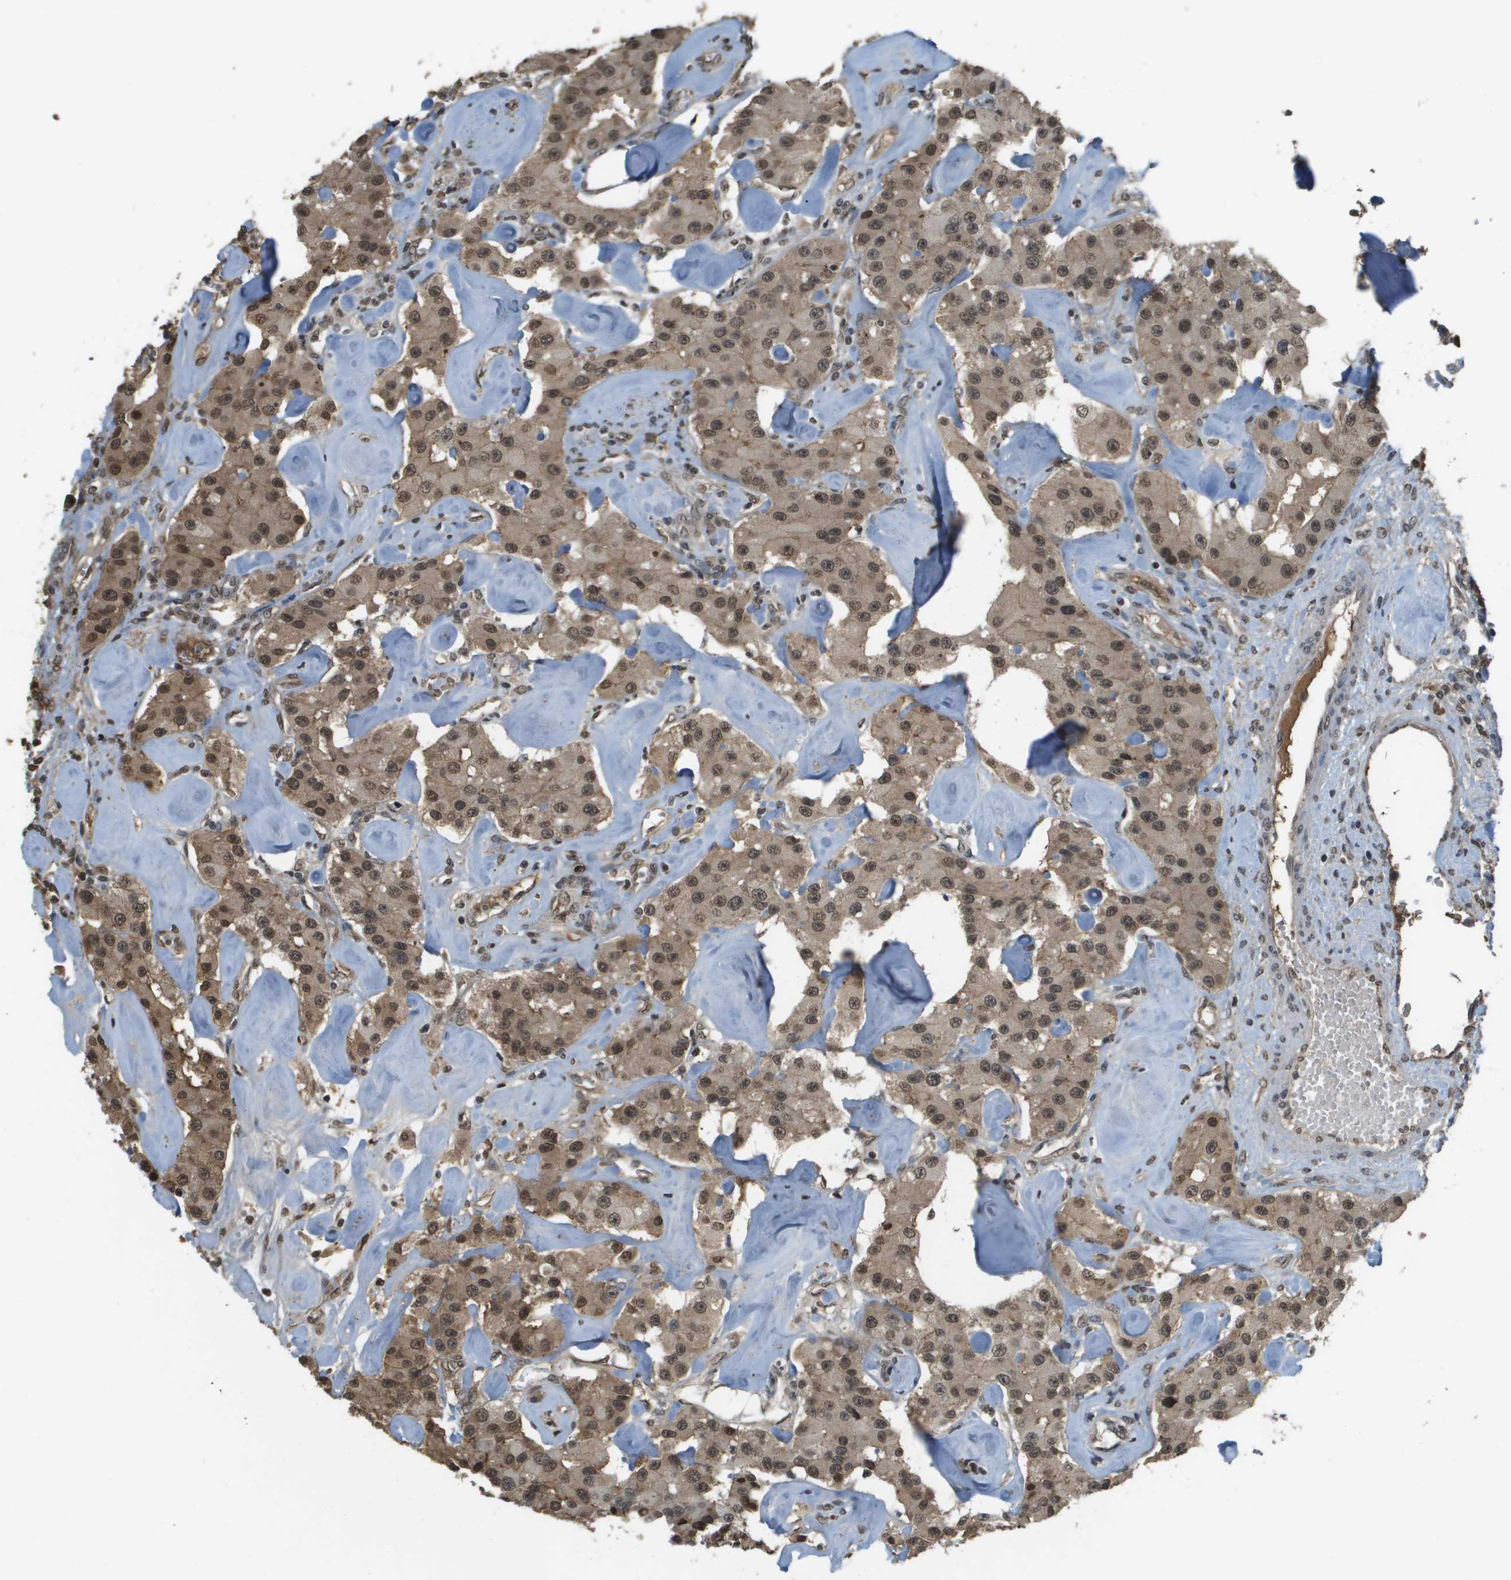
{"staining": {"intensity": "moderate", "quantity": ">75%", "location": "cytoplasmic/membranous,nuclear"}, "tissue": "carcinoid", "cell_type": "Tumor cells", "image_type": "cancer", "snomed": [{"axis": "morphology", "description": "Carcinoid, malignant, NOS"}, {"axis": "topography", "description": "Pancreas"}], "caption": "Immunohistochemical staining of carcinoid demonstrates medium levels of moderate cytoplasmic/membranous and nuclear expression in about >75% of tumor cells. (DAB = brown stain, brightfield microscopy at high magnification).", "gene": "NDRG2", "patient": {"sex": "male", "age": 41}}